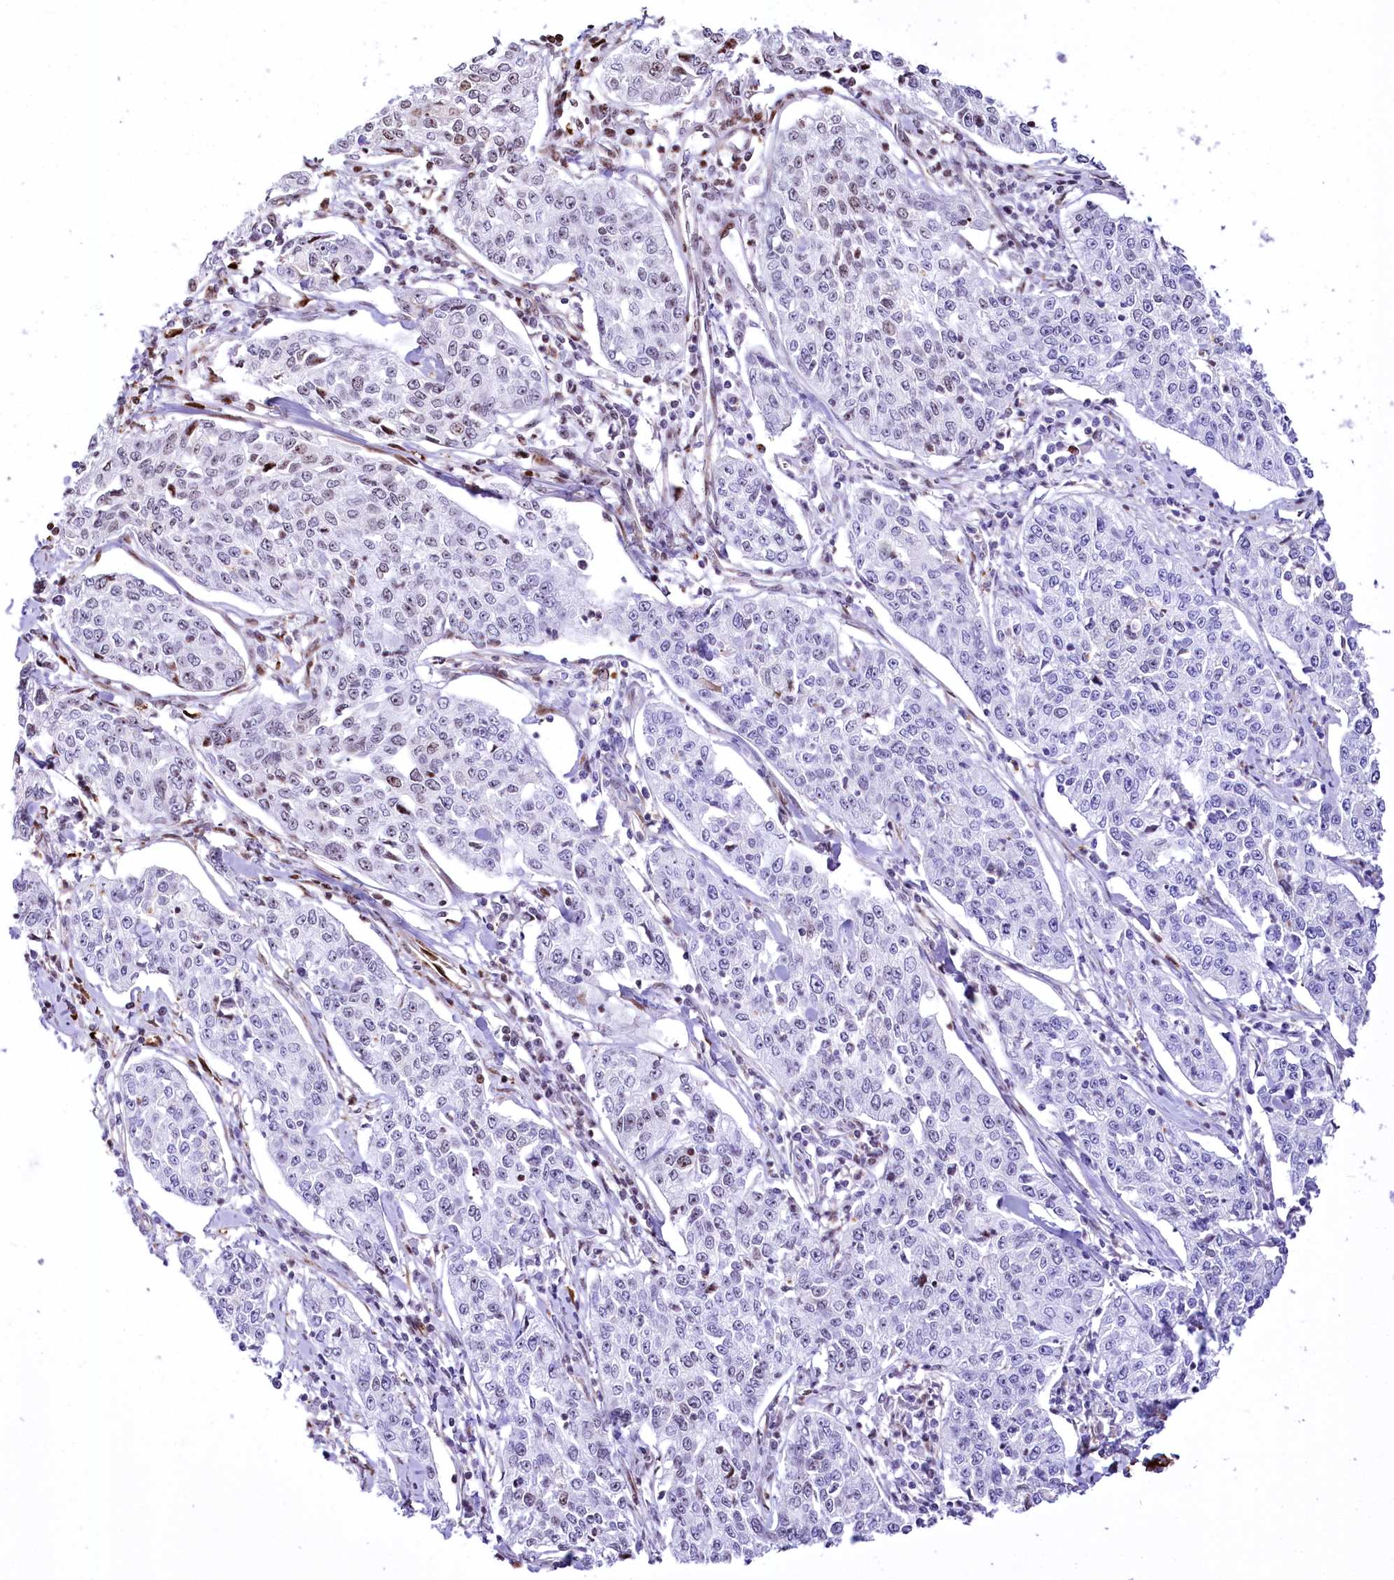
{"staining": {"intensity": "weak", "quantity": "<25%", "location": "nuclear"}, "tissue": "cervical cancer", "cell_type": "Tumor cells", "image_type": "cancer", "snomed": [{"axis": "morphology", "description": "Squamous cell carcinoma, NOS"}, {"axis": "topography", "description": "Cervix"}], "caption": "Tumor cells are negative for brown protein staining in cervical cancer (squamous cell carcinoma). The staining was performed using DAB to visualize the protein expression in brown, while the nuclei were stained in blue with hematoxylin (Magnification: 20x).", "gene": "PTMS", "patient": {"sex": "female", "age": 35}}